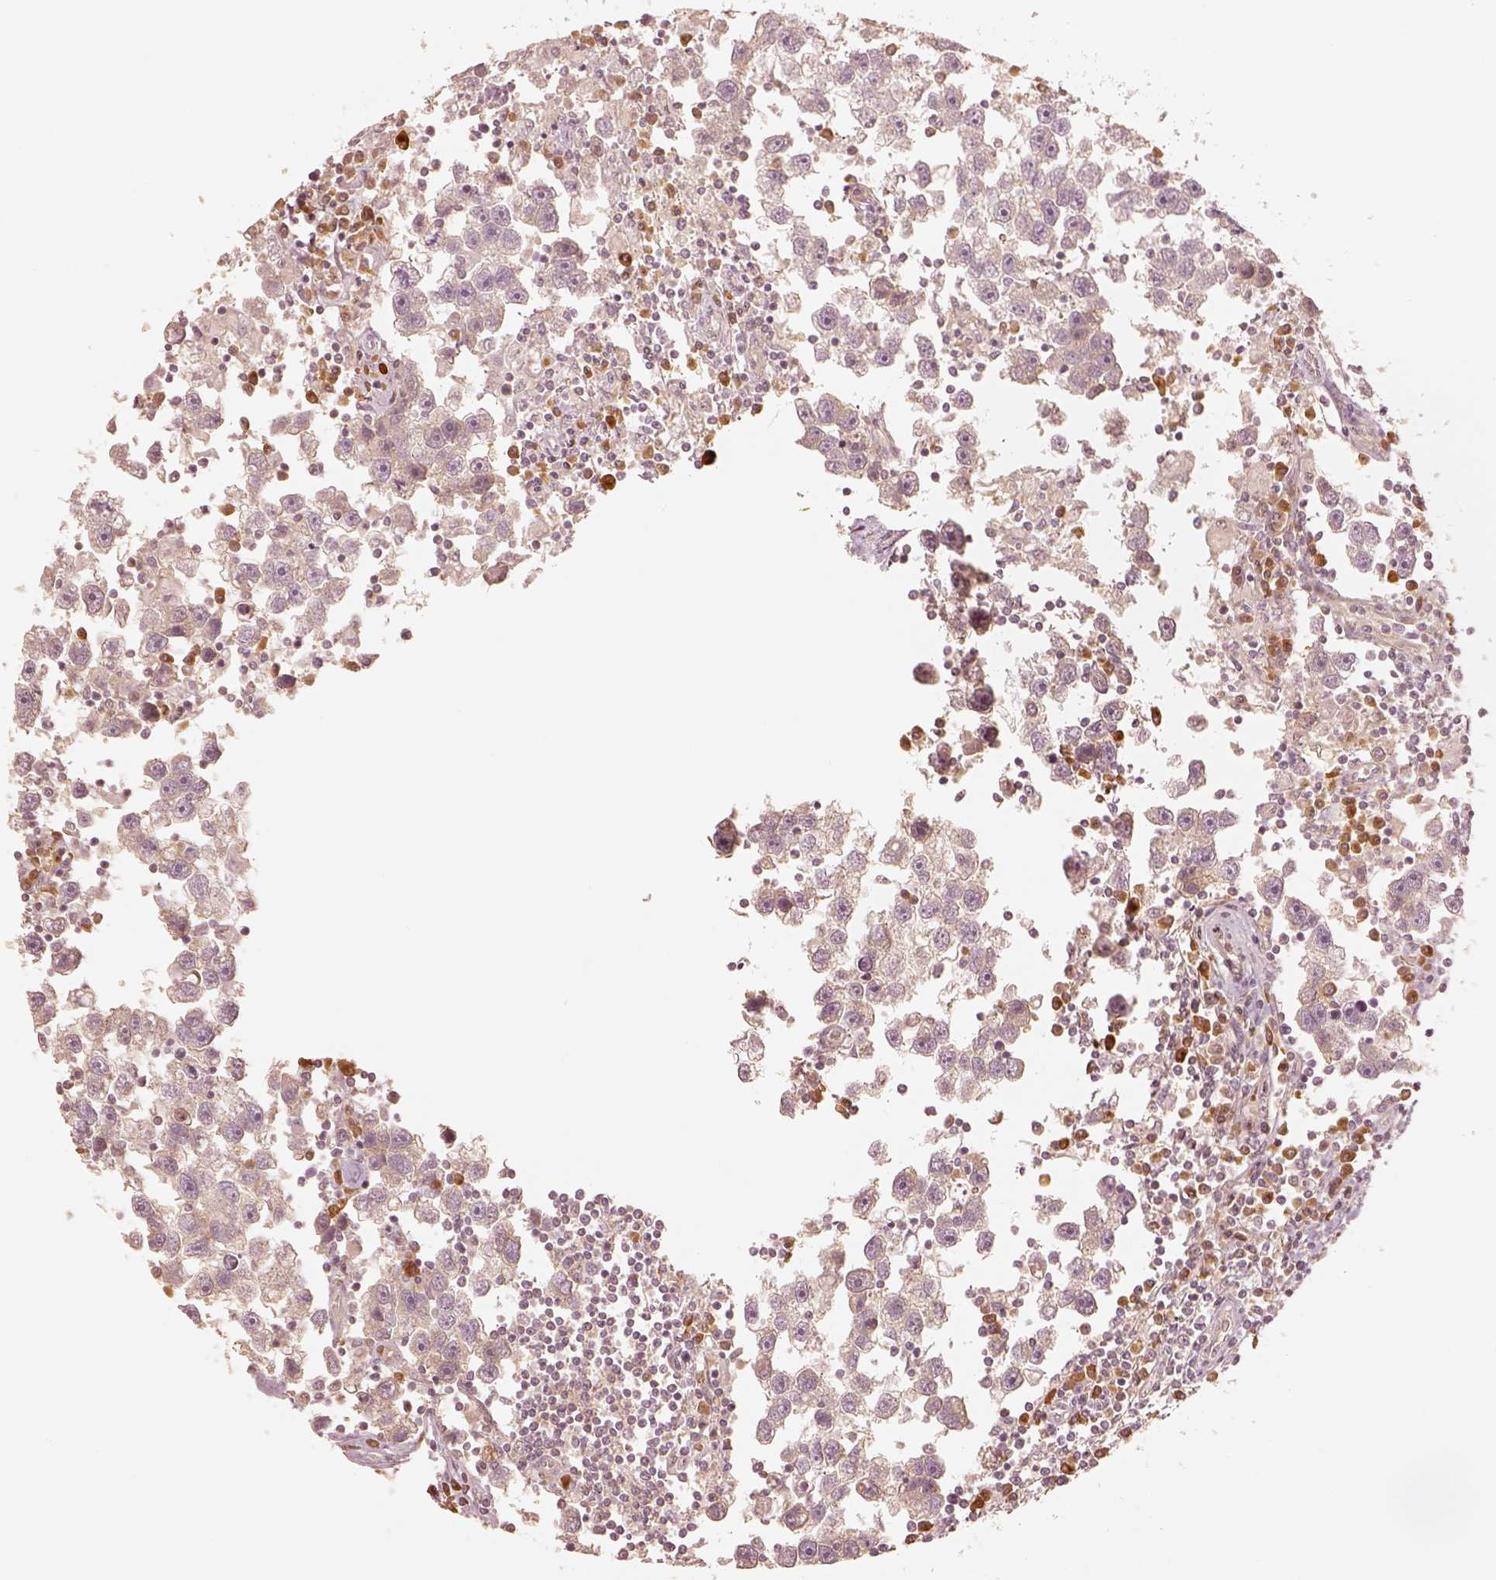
{"staining": {"intensity": "negative", "quantity": "none", "location": "none"}, "tissue": "testis cancer", "cell_type": "Tumor cells", "image_type": "cancer", "snomed": [{"axis": "morphology", "description": "Seminoma, NOS"}, {"axis": "topography", "description": "Testis"}], "caption": "Testis cancer (seminoma) stained for a protein using immunohistochemistry exhibits no positivity tumor cells.", "gene": "GORASP2", "patient": {"sex": "male", "age": 30}}